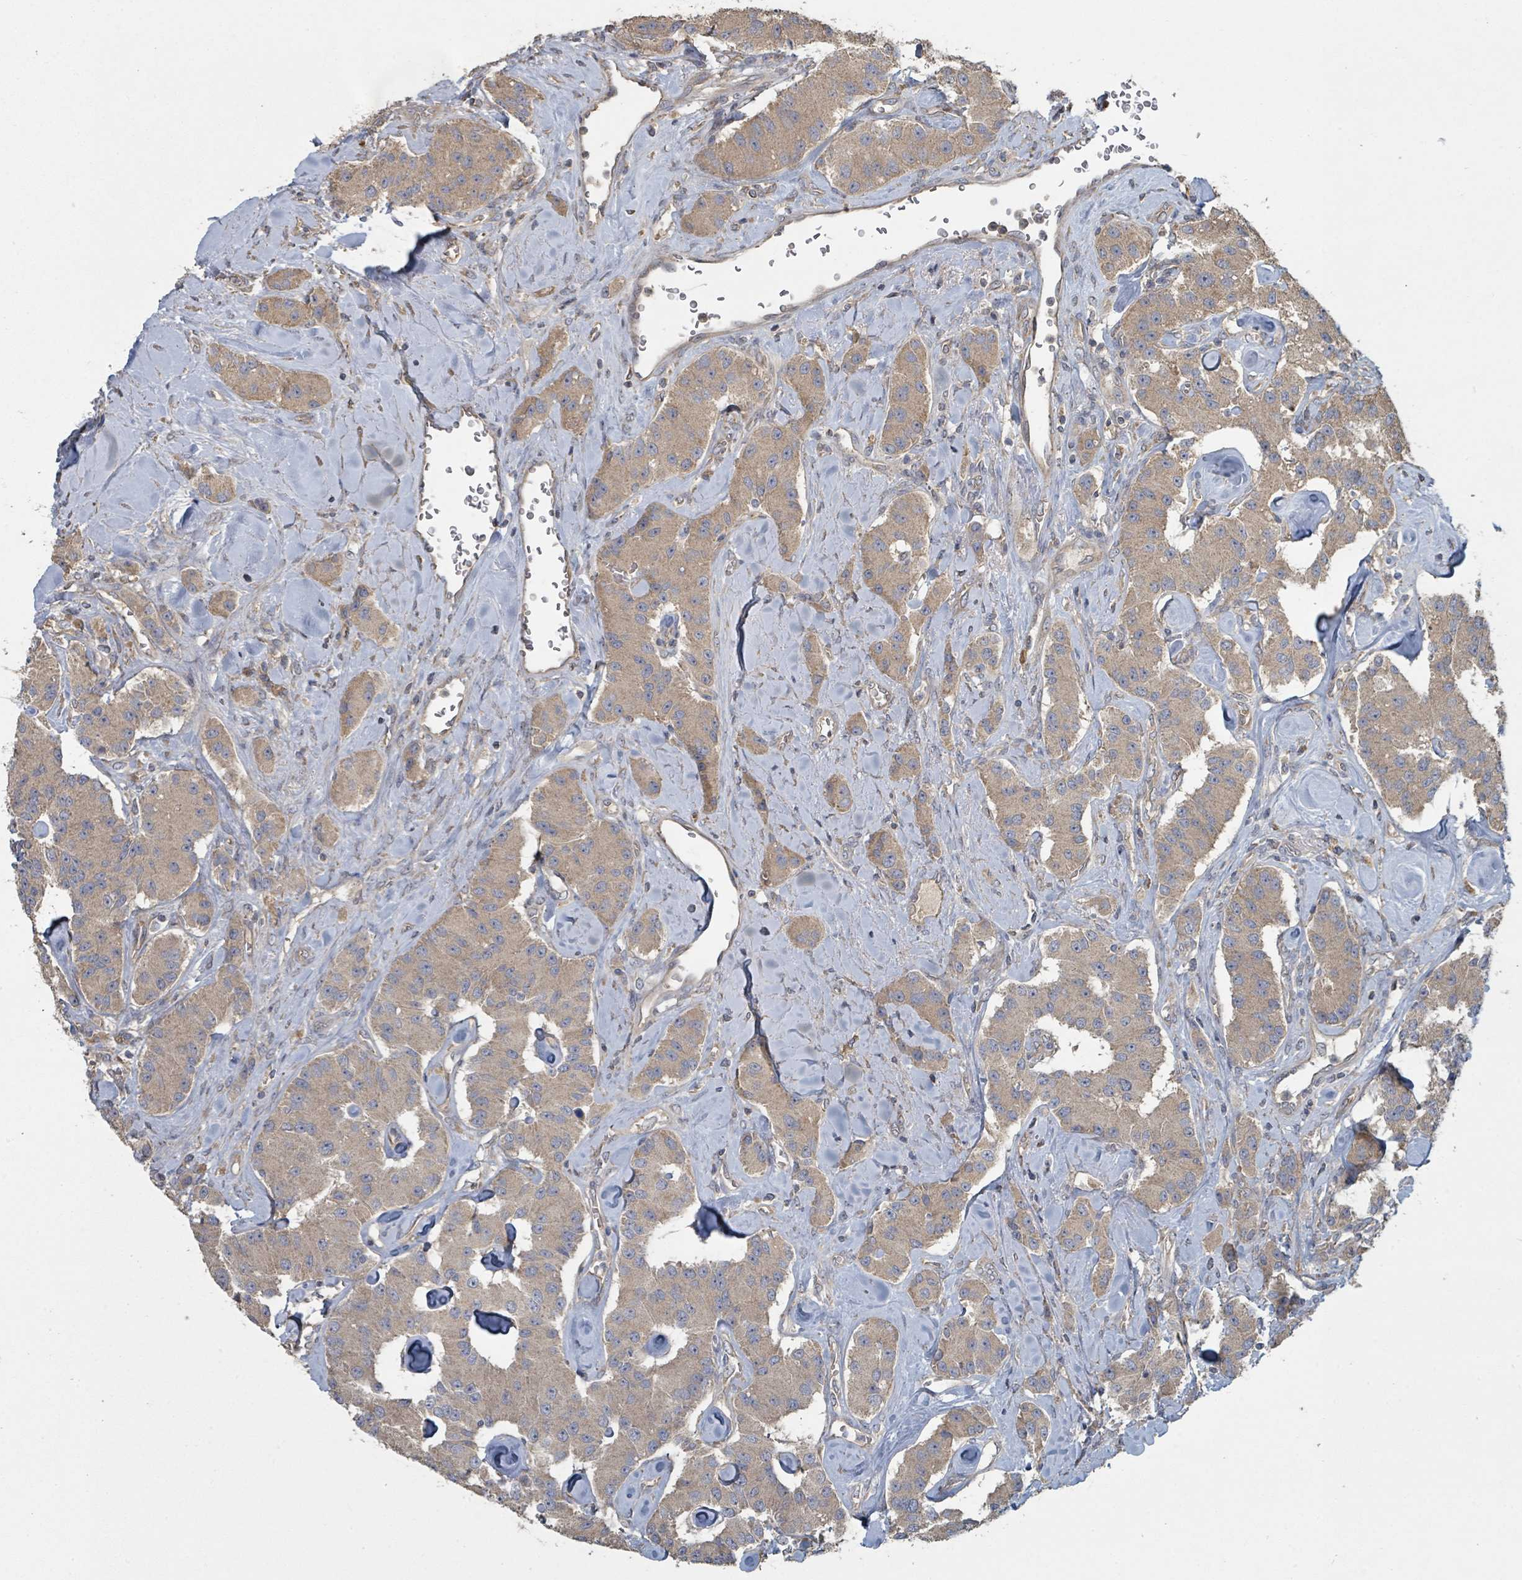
{"staining": {"intensity": "moderate", "quantity": "25%-75%", "location": "cytoplasmic/membranous"}, "tissue": "carcinoid", "cell_type": "Tumor cells", "image_type": "cancer", "snomed": [{"axis": "morphology", "description": "Carcinoid, malignant, NOS"}, {"axis": "topography", "description": "Pancreas"}], "caption": "Malignant carcinoid tissue shows moderate cytoplasmic/membranous positivity in about 25%-75% of tumor cells (DAB IHC, brown staining for protein, blue staining for nuclei).", "gene": "WDFY1", "patient": {"sex": "male", "age": 41}}